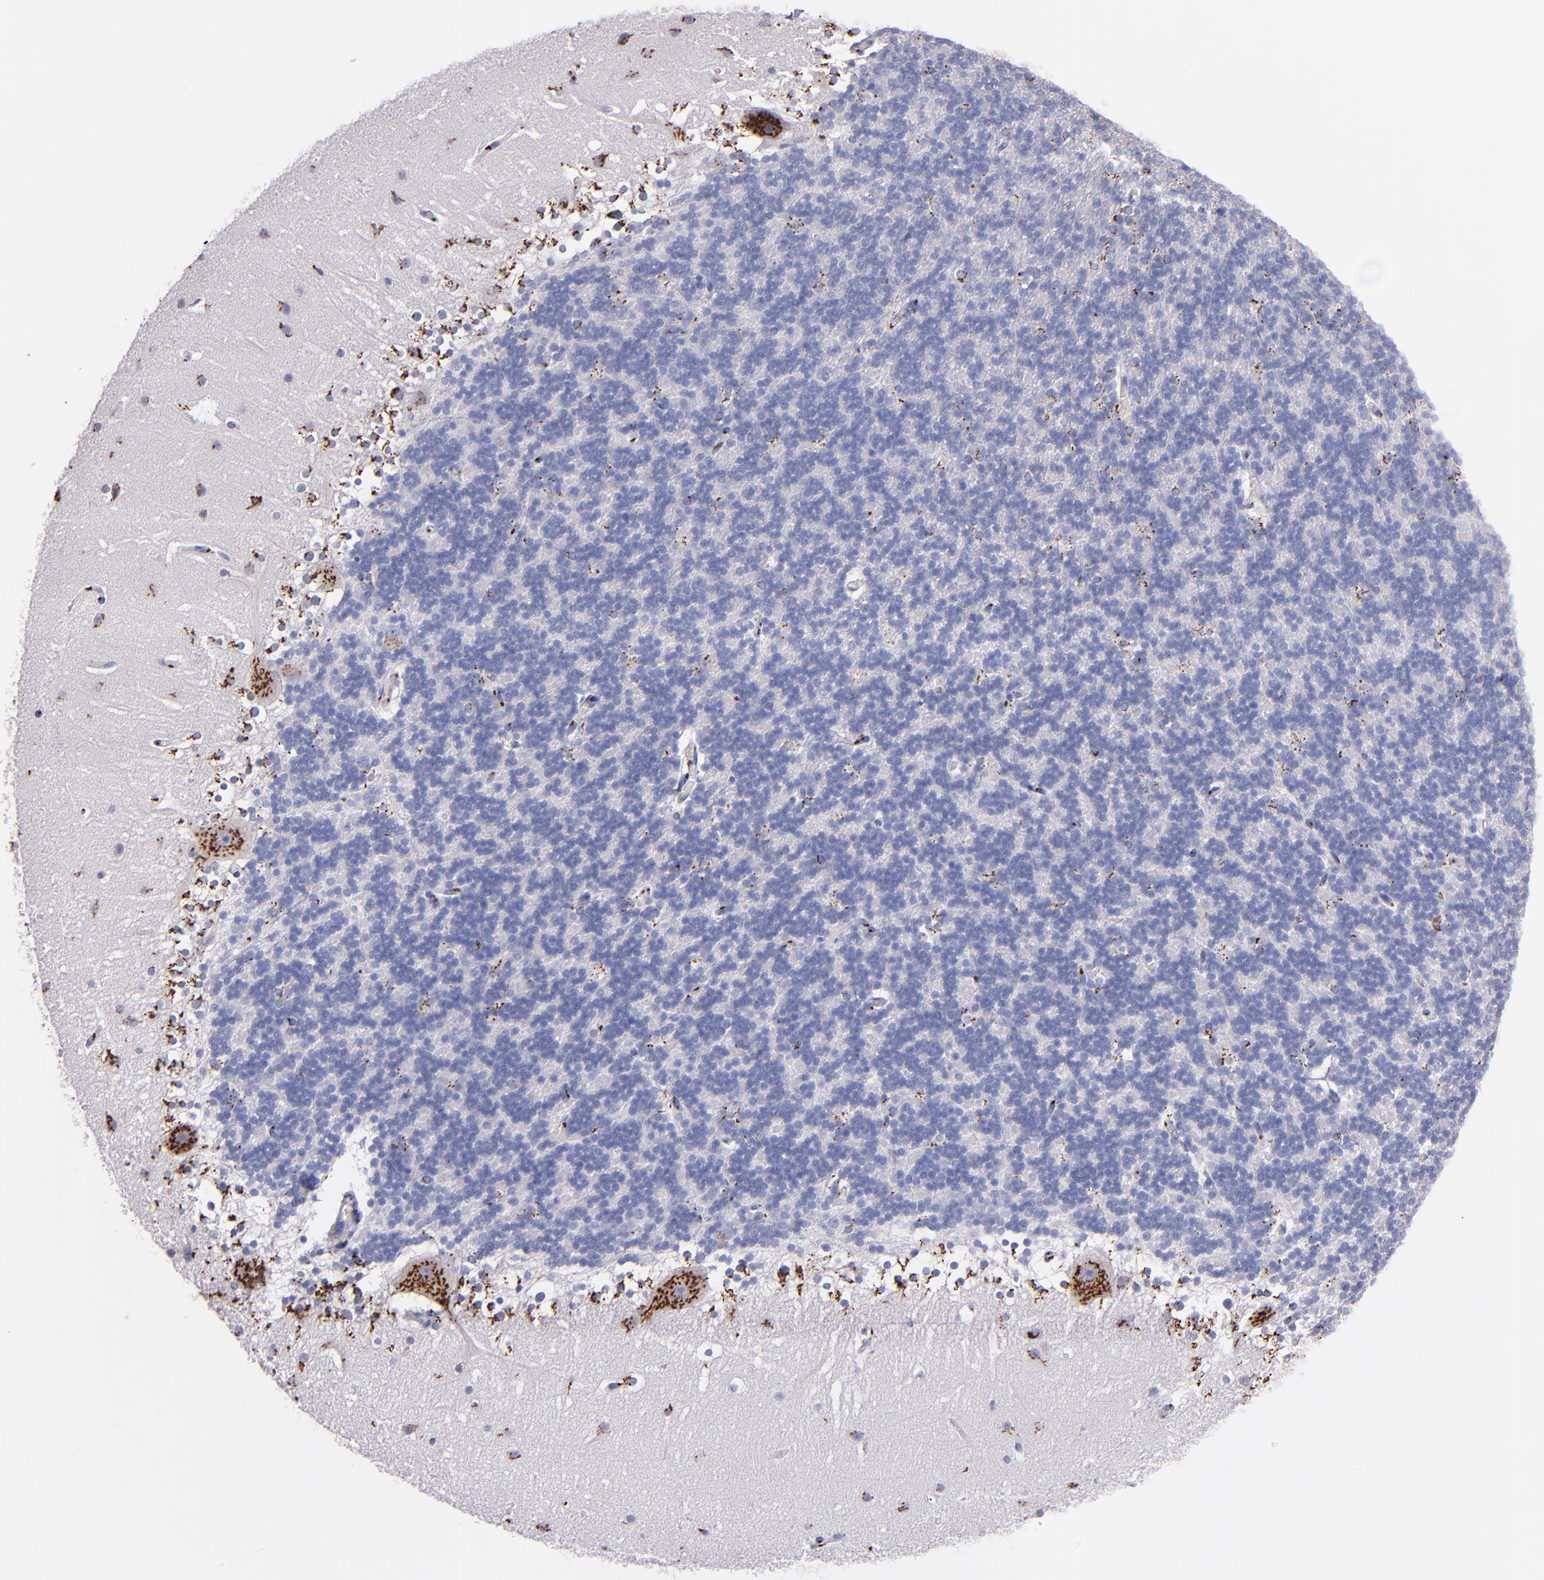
{"staining": {"intensity": "strong", "quantity": "<25%", "location": "cytoplasmic/membranous"}, "tissue": "cerebellum", "cell_type": "Cells in granular layer", "image_type": "normal", "snomed": [{"axis": "morphology", "description": "Normal tissue, NOS"}, {"axis": "topography", "description": "Cerebellum"}], "caption": "Protein analysis of benign cerebellum reveals strong cytoplasmic/membranous expression in about <25% of cells in granular layer. Using DAB (brown) and hematoxylin (blue) stains, captured at high magnification using brightfield microscopy.", "gene": "GOLIM4", "patient": {"sex": "female", "age": 19}}